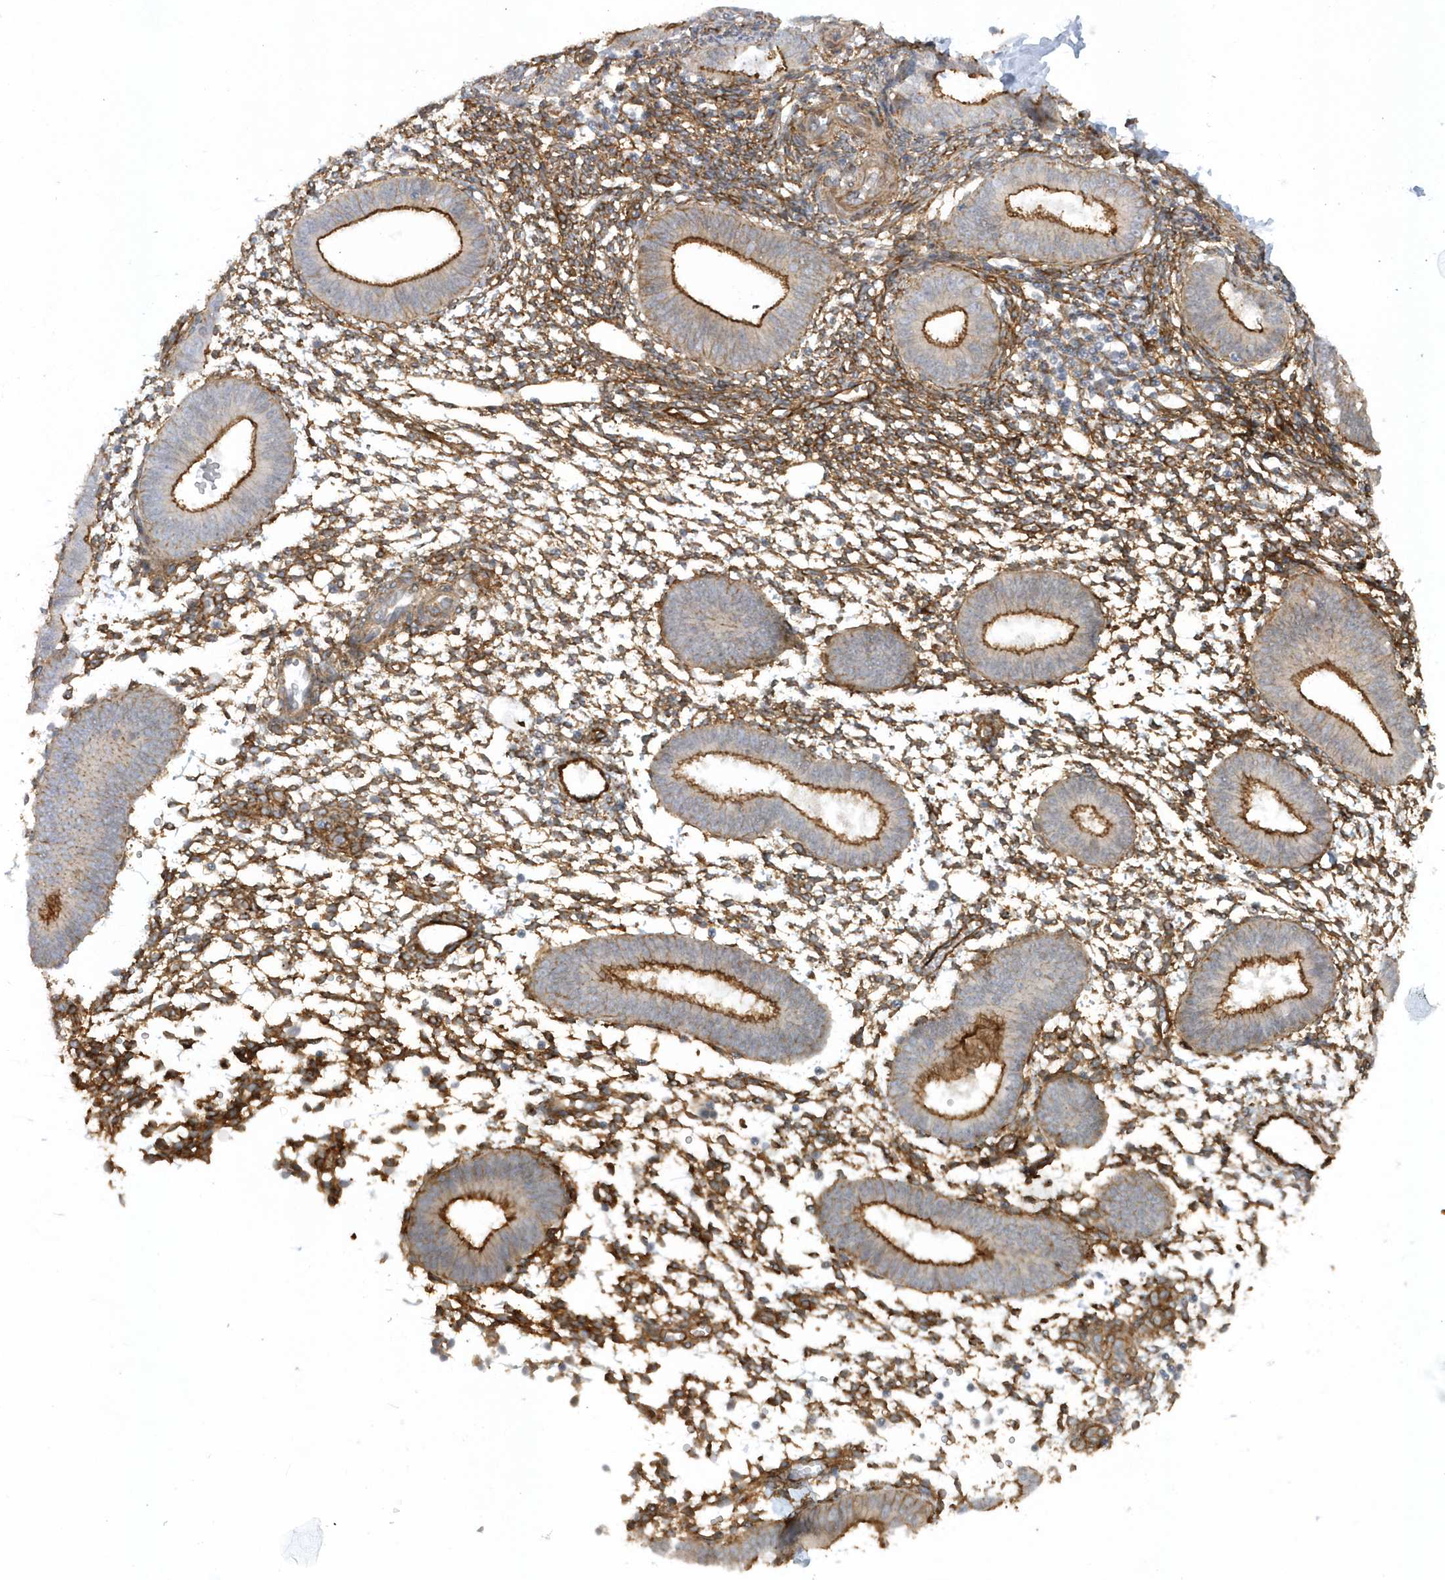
{"staining": {"intensity": "moderate", "quantity": "25%-75%", "location": "cytoplasmic/membranous"}, "tissue": "endometrium", "cell_type": "Cells in endometrial stroma", "image_type": "normal", "snomed": [{"axis": "morphology", "description": "Normal tissue, NOS"}, {"axis": "topography", "description": "Uterus"}, {"axis": "topography", "description": "Endometrium"}], "caption": "Approximately 25%-75% of cells in endometrial stroma in normal human endometrium reveal moderate cytoplasmic/membranous protein staining as visualized by brown immunohistochemical staining.", "gene": "RAI14", "patient": {"sex": "female", "age": 48}}